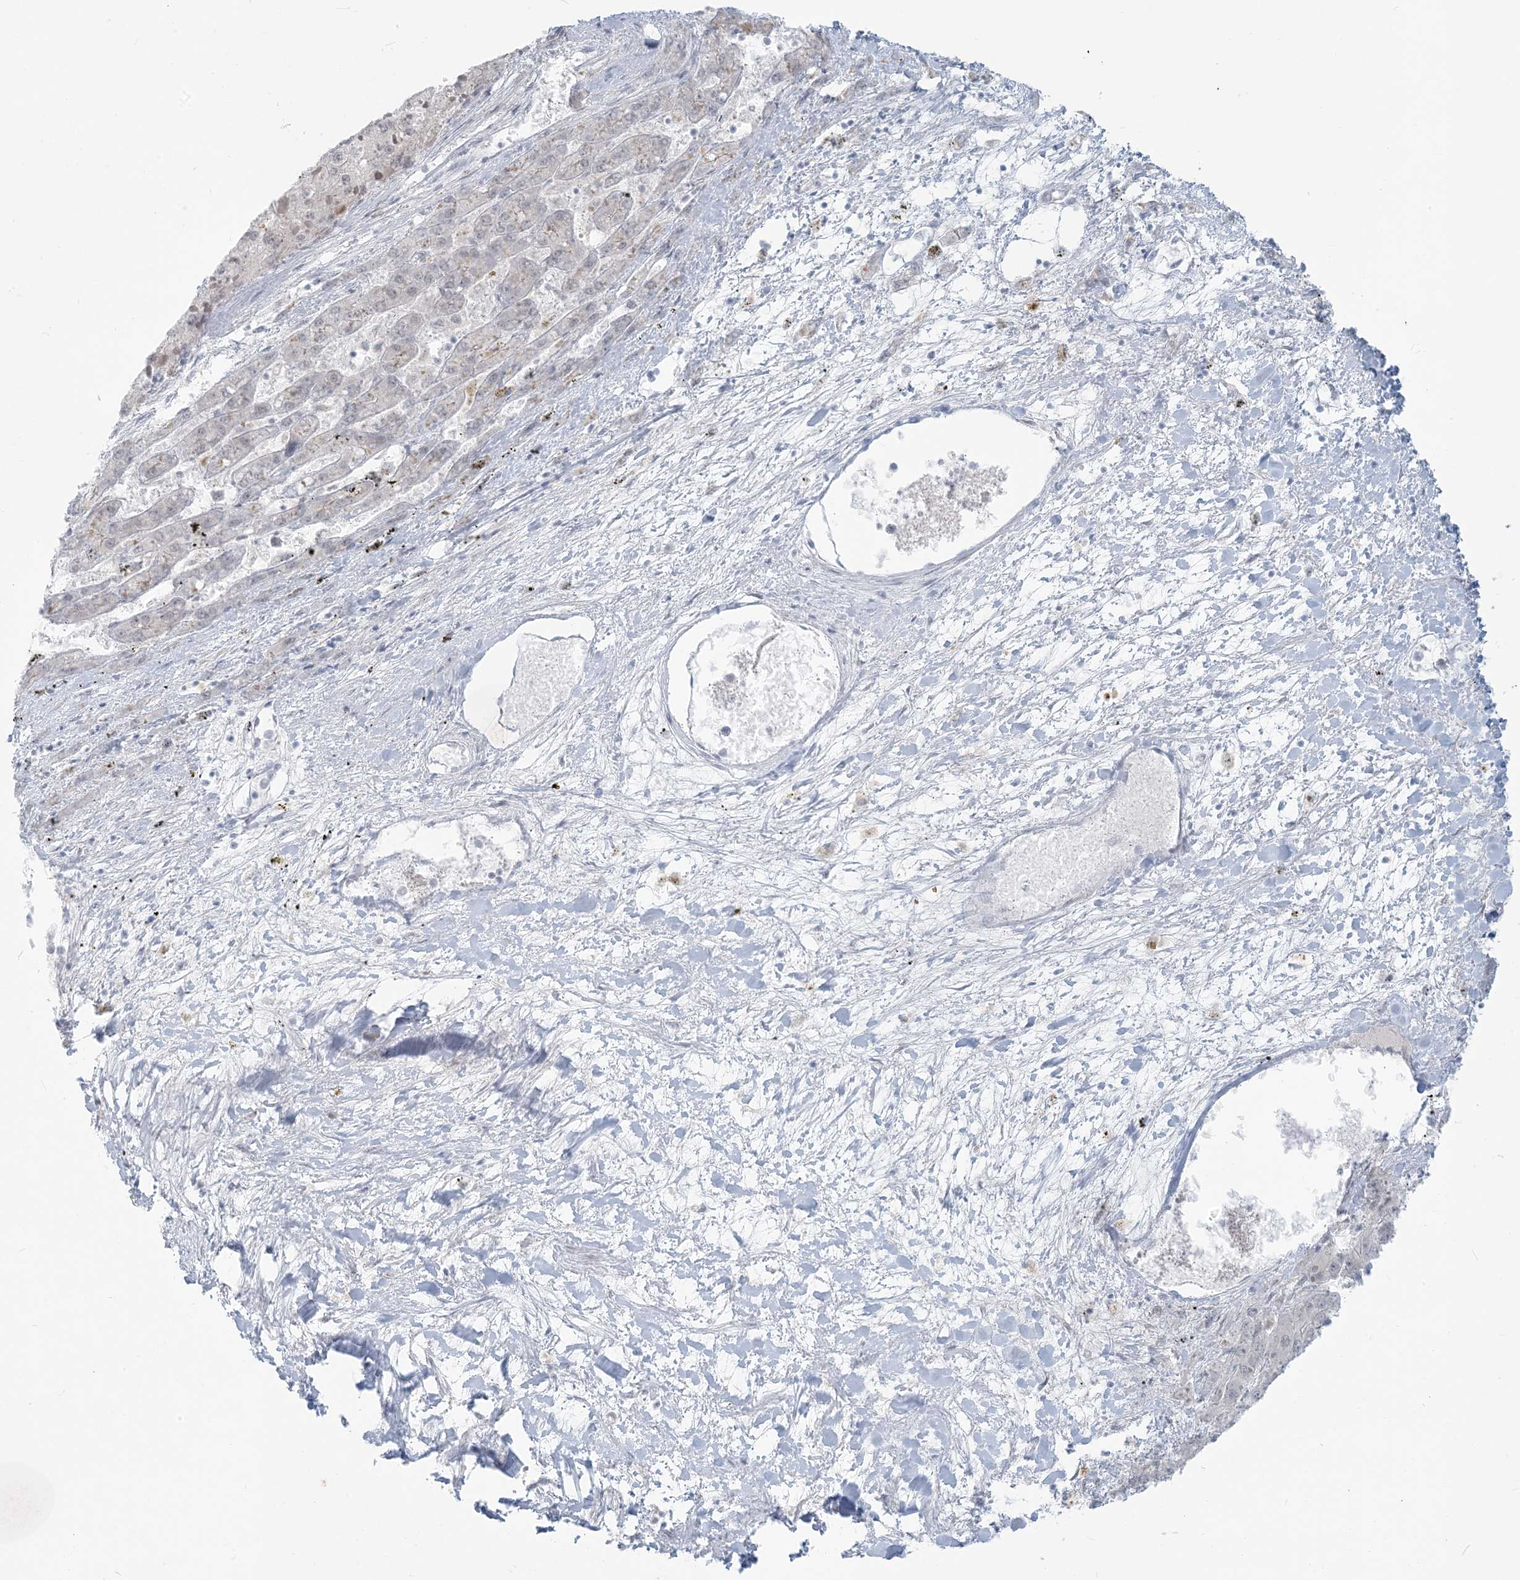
{"staining": {"intensity": "weak", "quantity": "<25%", "location": "nuclear"}, "tissue": "liver cancer", "cell_type": "Tumor cells", "image_type": "cancer", "snomed": [{"axis": "morphology", "description": "Carcinoma, Hepatocellular, NOS"}, {"axis": "topography", "description": "Liver"}], "caption": "Tumor cells show no significant protein expression in hepatocellular carcinoma (liver).", "gene": "SCML1", "patient": {"sex": "female", "age": 73}}